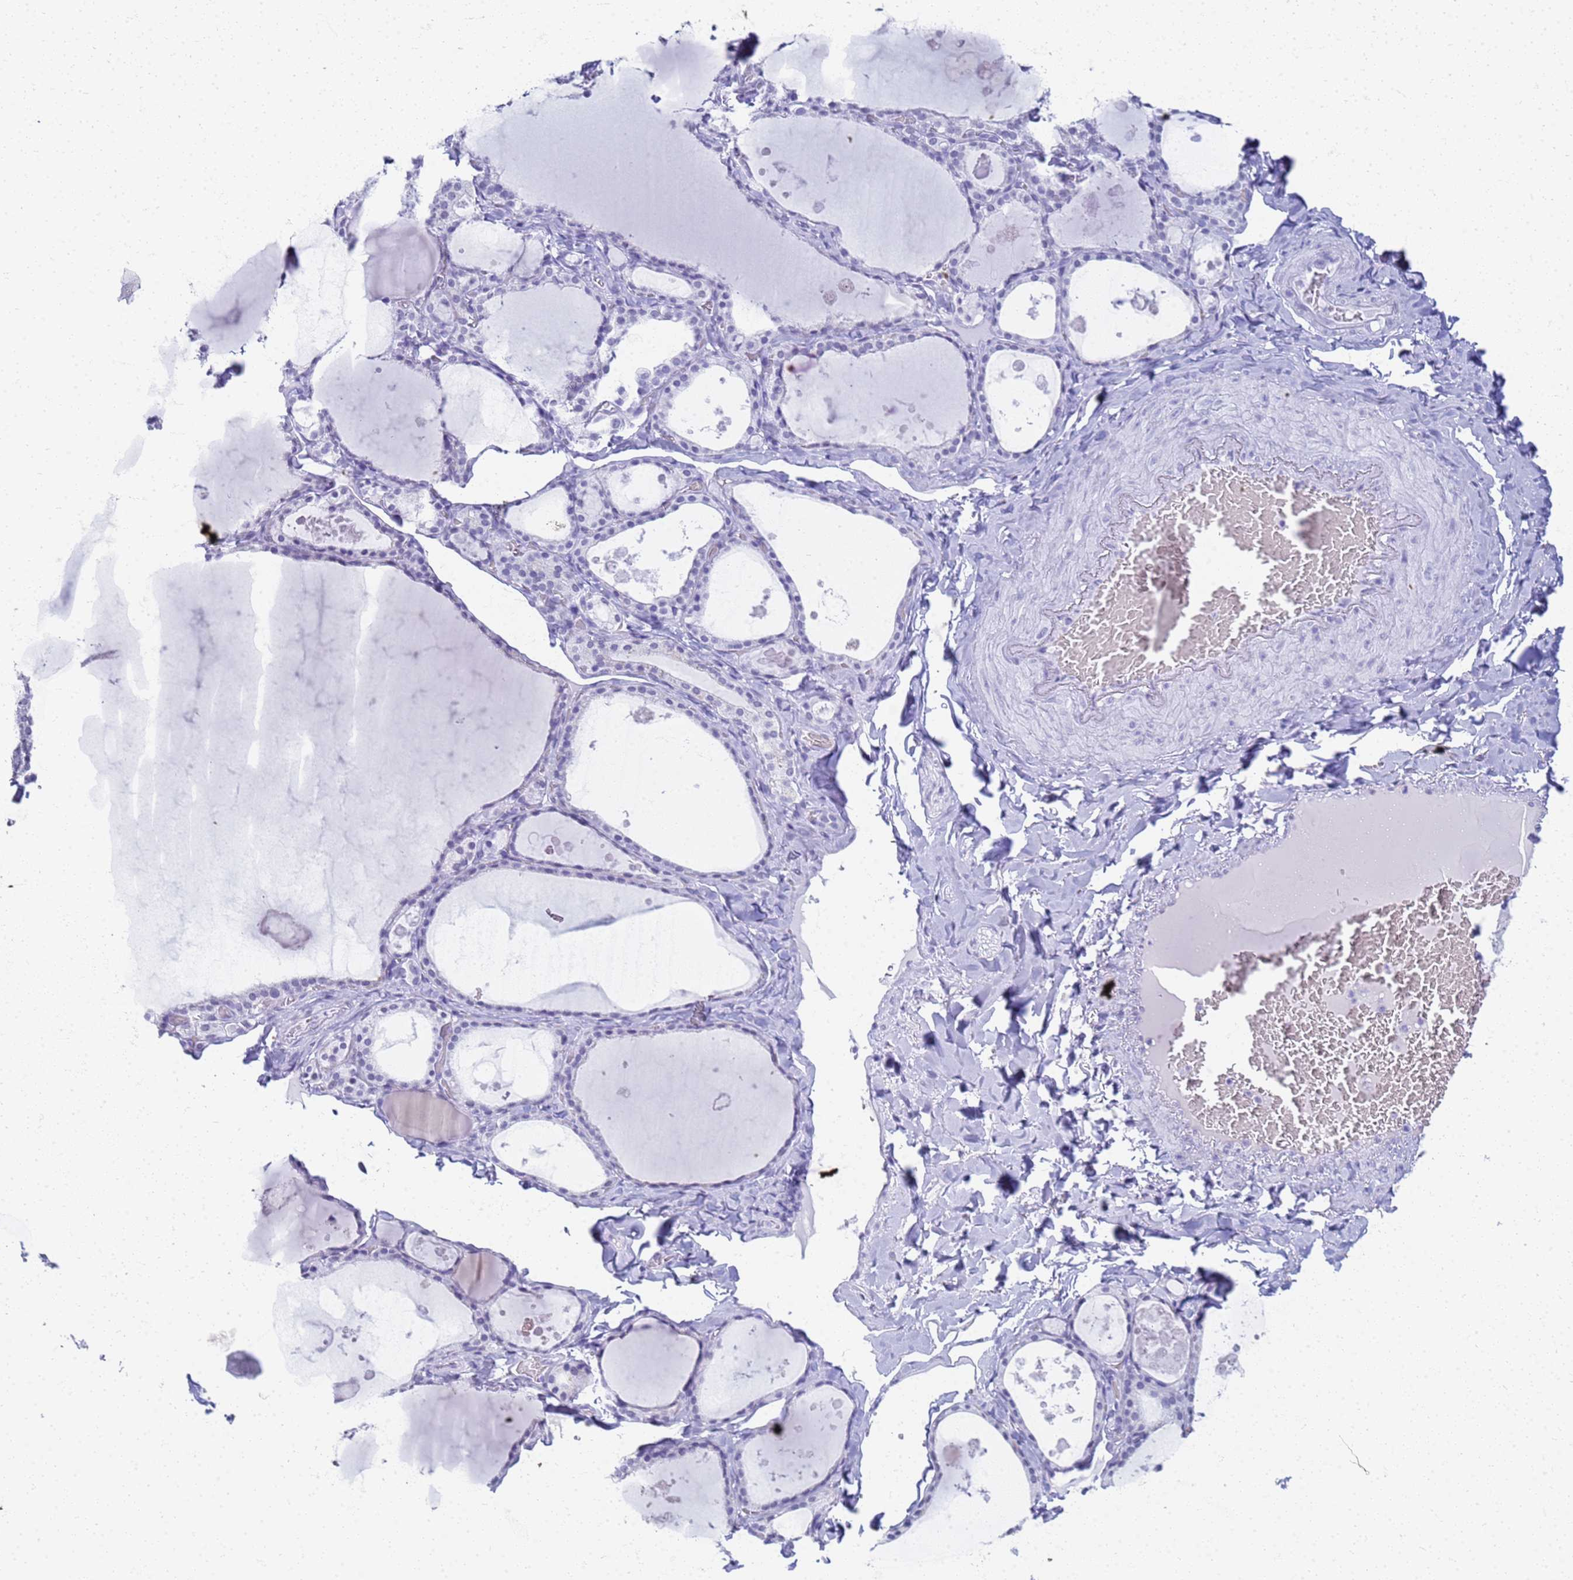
{"staining": {"intensity": "negative", "quantity": "none", "location": "none"}, "tissue": "thyroid gland", "cell_type": "Glandular cells", "image_type": "normal", "snomed": [{"axis": "morphology", "description": "Normal tissue, NOS"}, {"axis": "topography", "description": "Thyroid gland"}], "caption": "An image of thyroid gland stained for a protein demonstrates no brown staining in glandular cells. (DAB immunohistochemistry (IHC), high magnification).", "gene": "SLC7A9", "patient": {"sex": "male", "age": 56}}